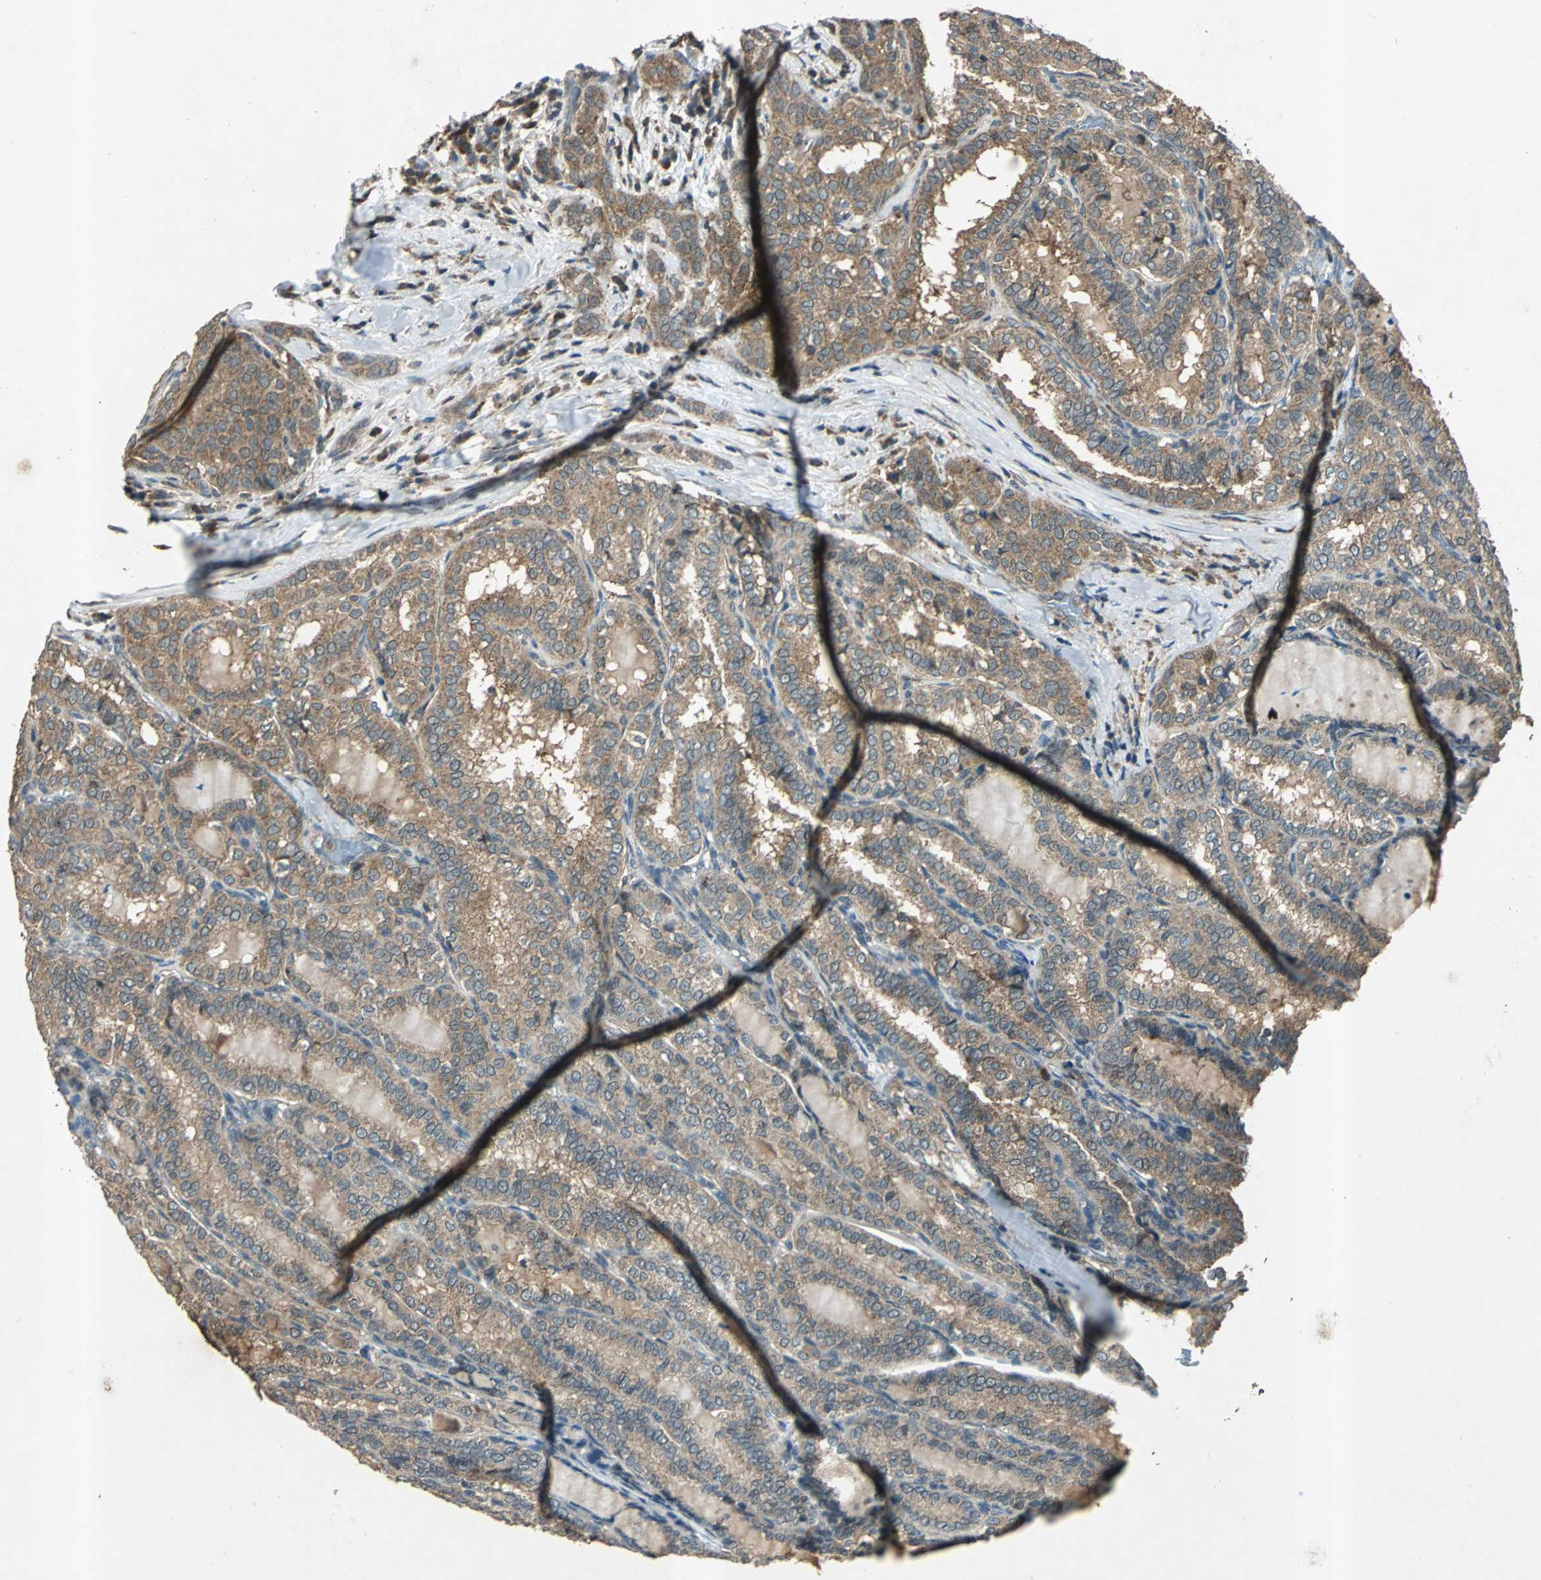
{"staining": {"intensity": "moderate", "quantity": ">75%", "location": "cytoplasmic/membranous"}, "tissue": "thyroid cancer", "cell_type": "Tumor cells", "image_type": "cancer", "snomed": [{"axis": "morphology", "description": "Papillary adenocarcinoma, NOS"}, {"axis": "topography", "description": "Thyroid gland"}], "caption": "Immunohistochemistry (IHC) micrograph of neoplastic tissue: human thyroid cancer (papillary adenocarcinoma) stained using IHC demonstrates medium levels of moderate protein expression localized specifically in the cytoplasmic/membranous of tumor cells, appearing as a cytoplasmic/membranous brown color.", "gene": "AHSA1", "patient": {"sex": "female", "age": 30}}